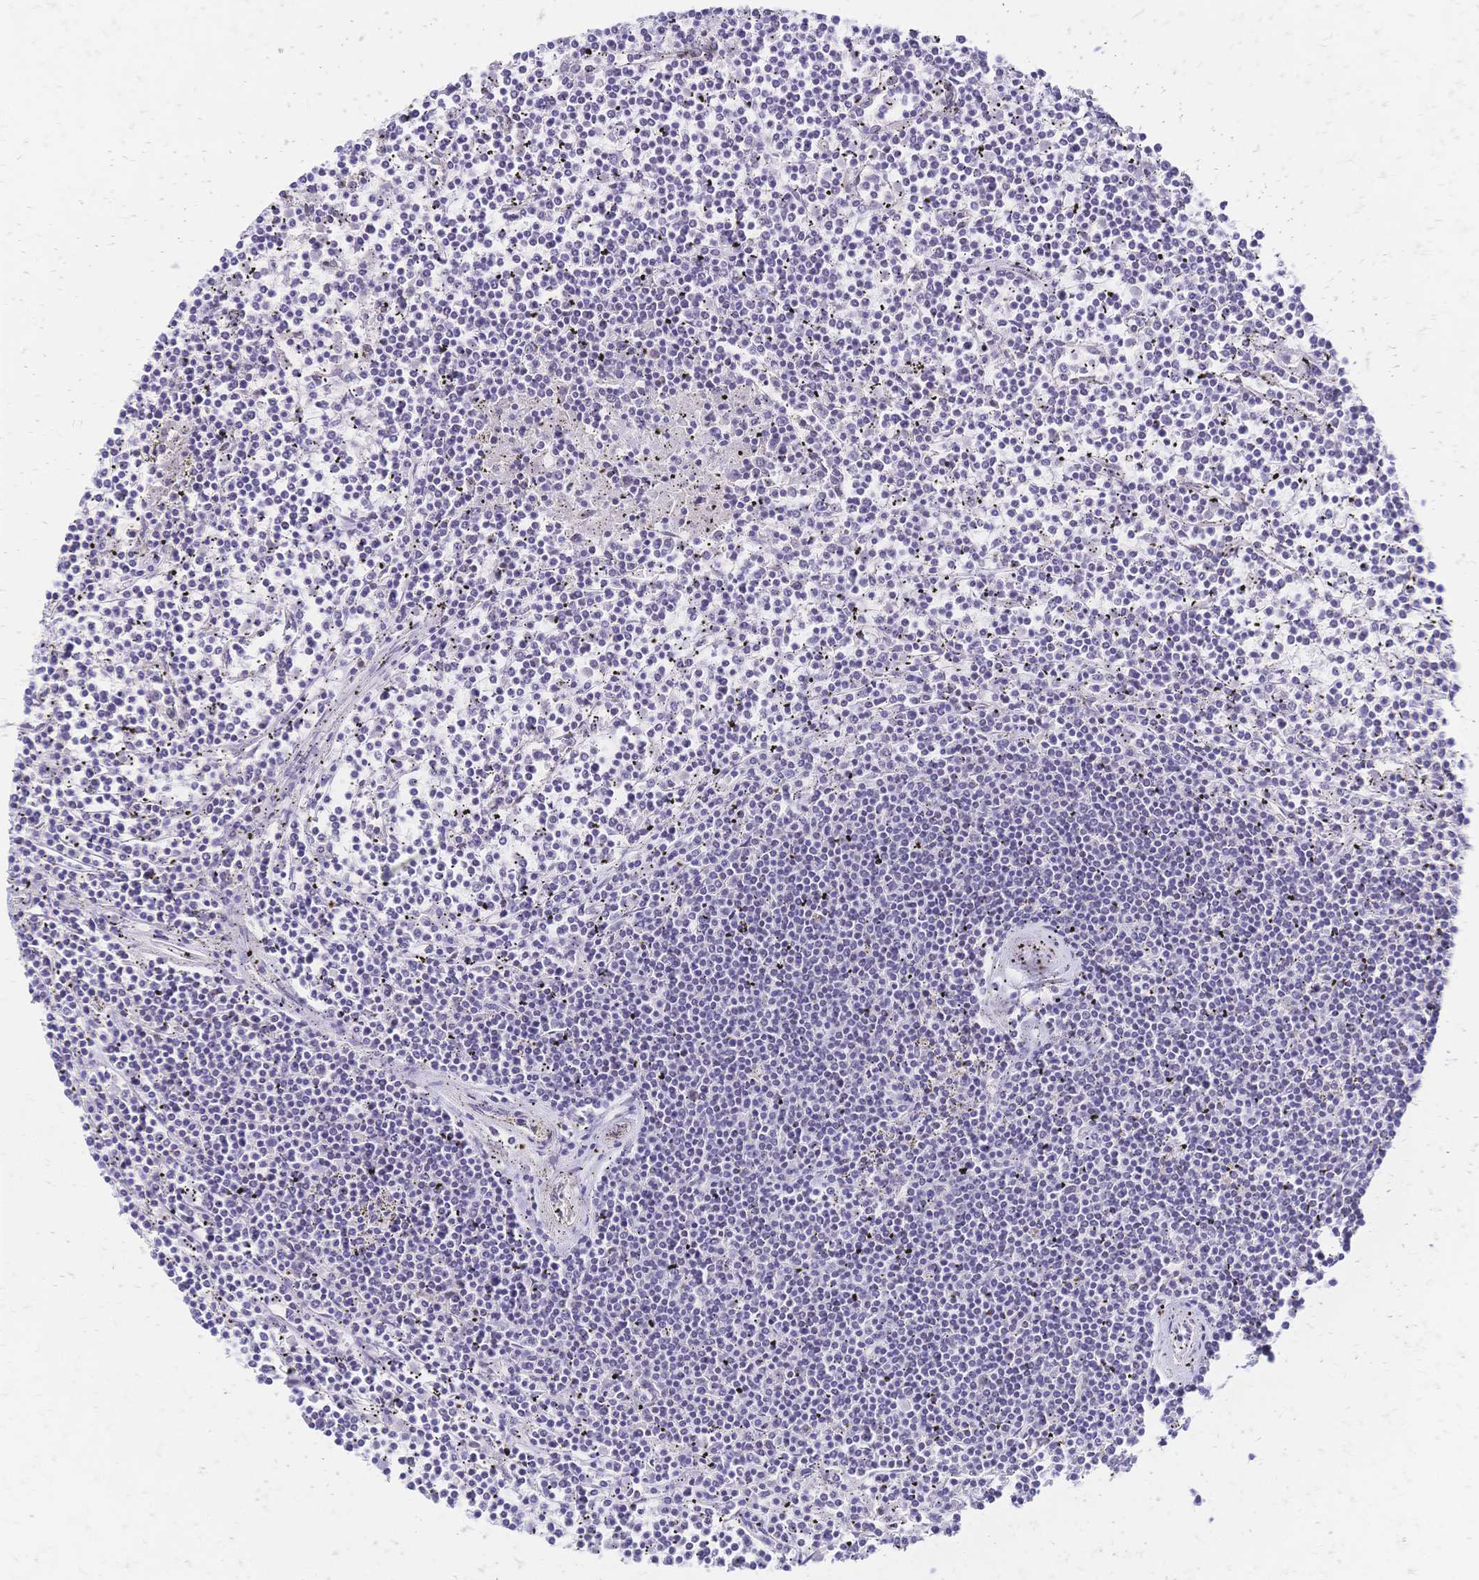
{"staining": {"intensity": "negative", "quantity": "none", "location": "none"}, "tissue": "lymphoma", "cell_type": "Tumor cells", "image_type": "cancer", "snomed": [{"axis": "morphology", "description": "Malignant lymphoma, non-Hodgkin's type, Low grade"}, {"axis": "topography", "description": "Spleen"}], "caption": "Image shows no significant protein positivity in tumor cells of lymphoma.", "gene": "NFIC", "patient": {"sex": "female", "age": 19}}